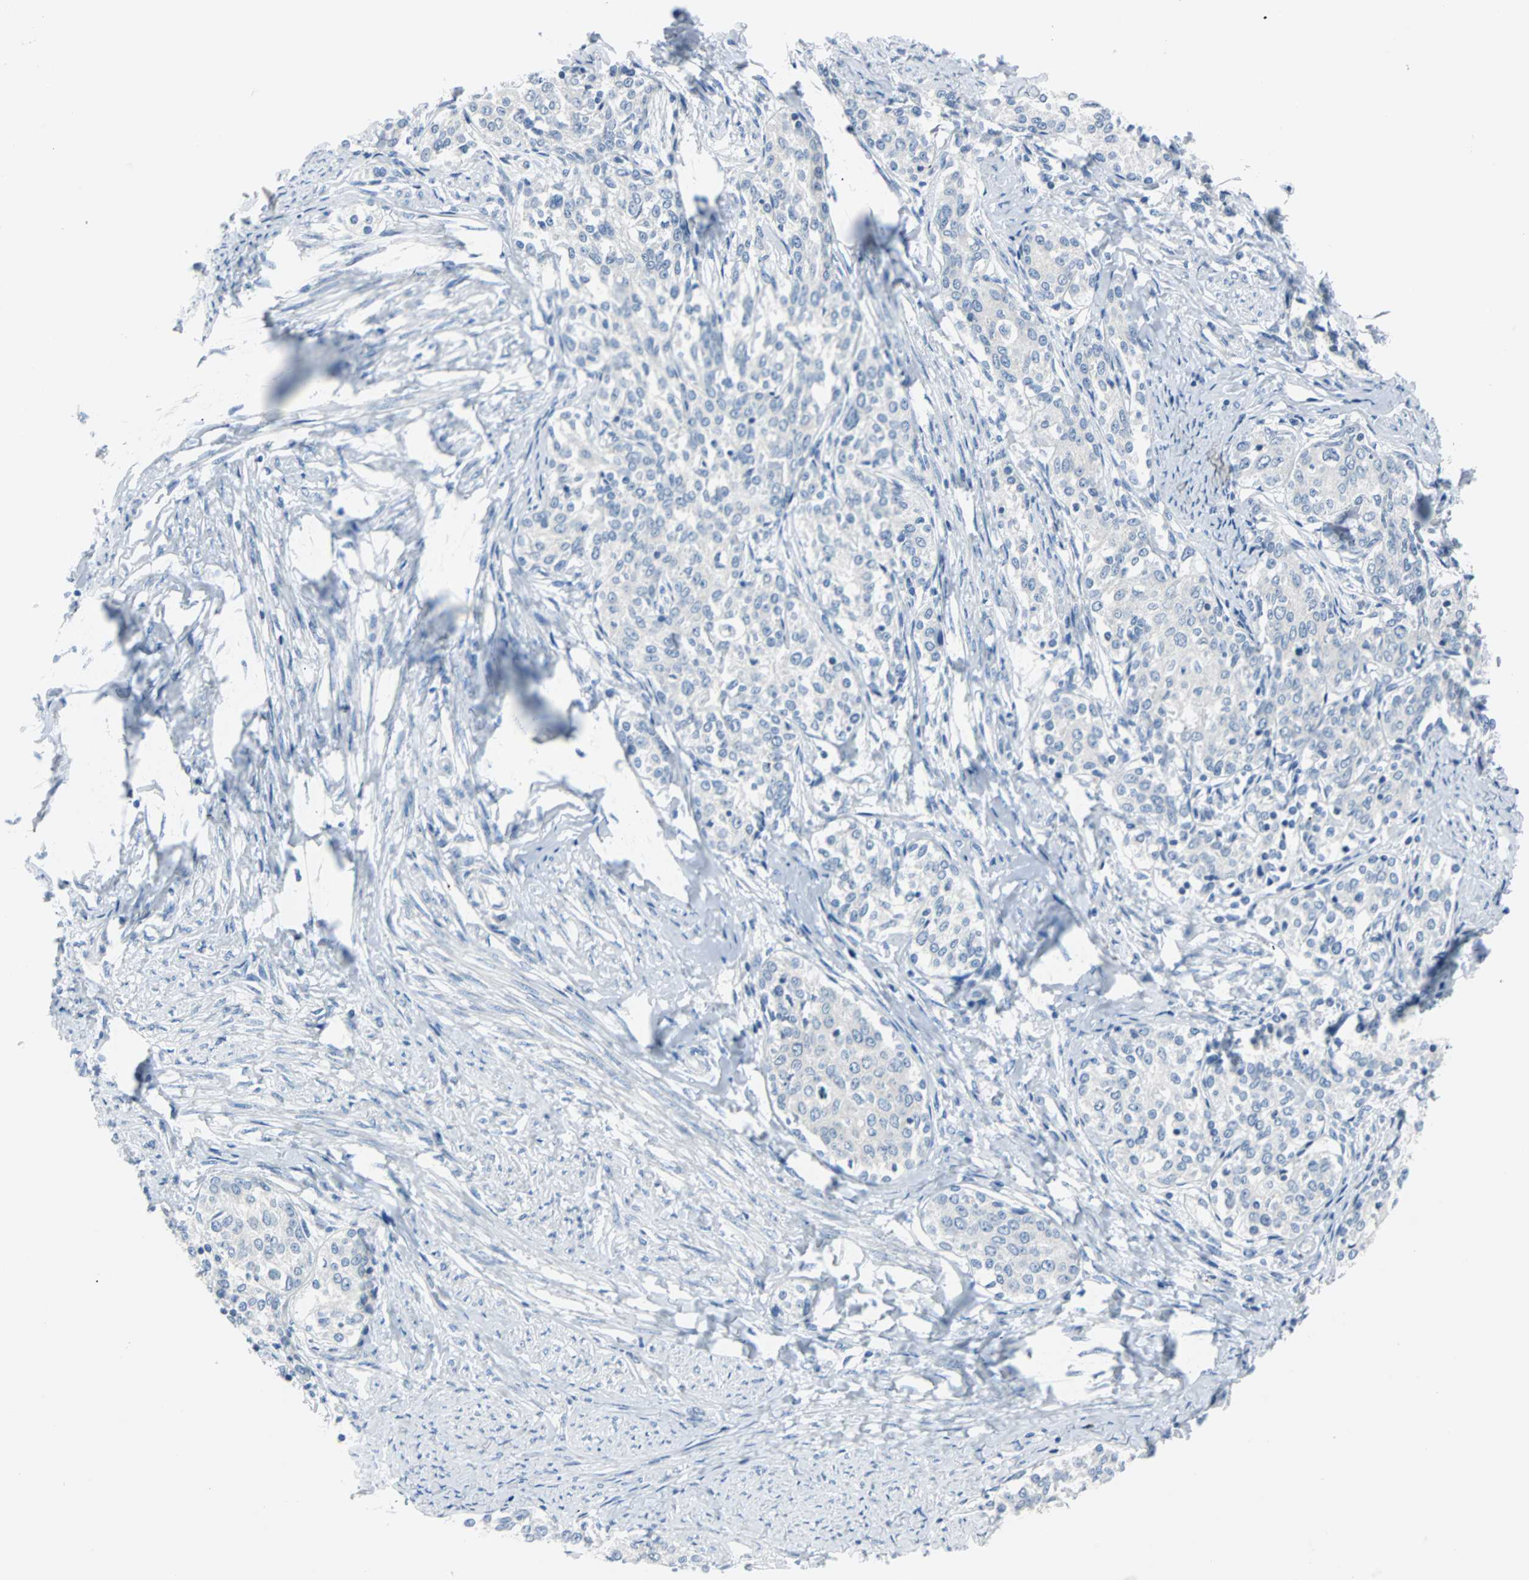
{"staining": {"intensity": "negative", "quantity": "none", "location": "none"}, "tissue": "cervical cancer", "cell_type": "Tumor cells", "image_type": "cancer", "snomed": [{"axis": "morphology", "description": "Squamous cell carcinoma, NOS"}, {"axis": "morphology", "description": "Adenocarcinoma, NOS"}, {"axis": "topography", "description": "Cervix"}], "caption": "Cervical cancer was stained to show a protein in brown. There is no significant staining in tumor cells.", "gene": "RASA1", "patient": {"sex": "female", "age": 52}}